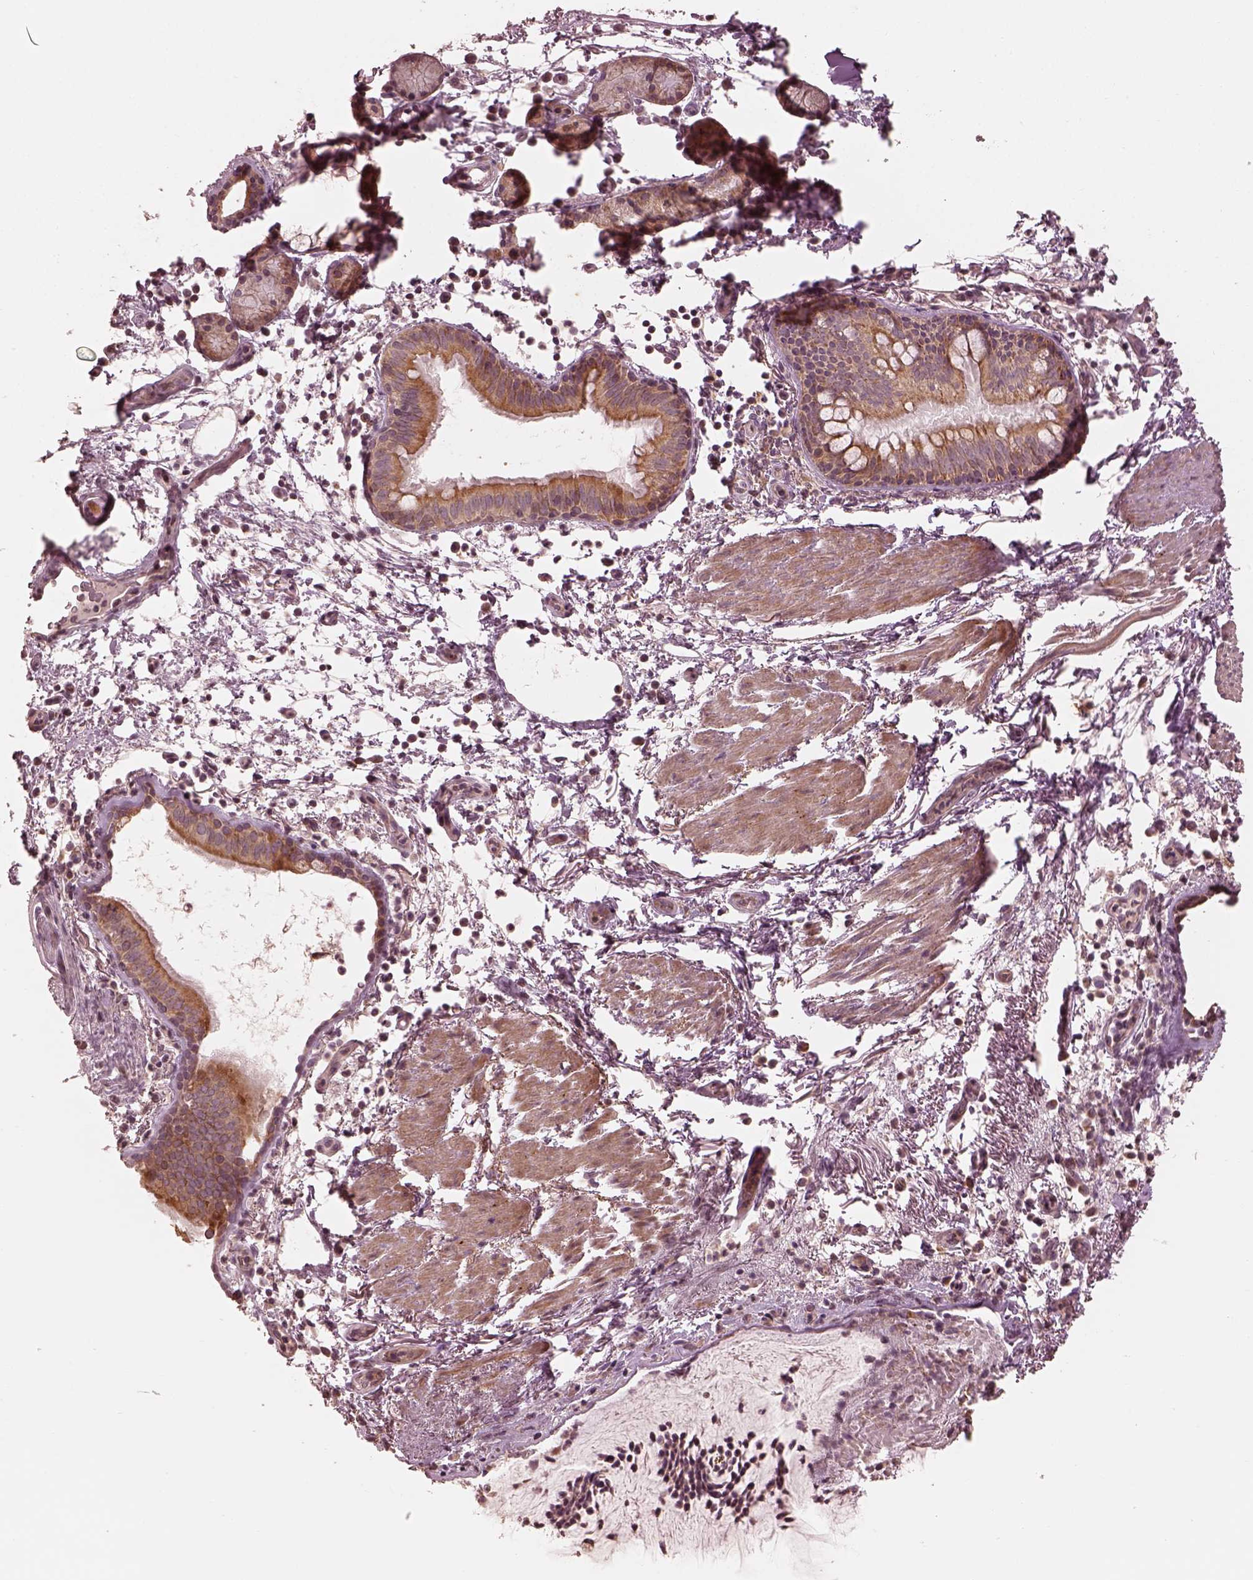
{"staining": {"intensity": "moderate", "quantity": "25%-75%", "location": "cytoplasmic/membranous"}, "tissue": "bronchus", "cell_type": "Respiratory epithelial cells", "image_type": "normal", "snomed": [{"axis": "morphology", "description": "Normal tissue, NOS"}, {"axis": "topography", "description": "Bronchus"}], "caption": "This histopathology image shows immunohistochemistry (IHC) staining of unremarkable bronchus, with medium moderate cytoplasmic/membranous positivity in approximately 25%-75% of respiratory epithelial cells.", "gene": "SLC25A46", "patient": {"sex": "female", "age": 64}}